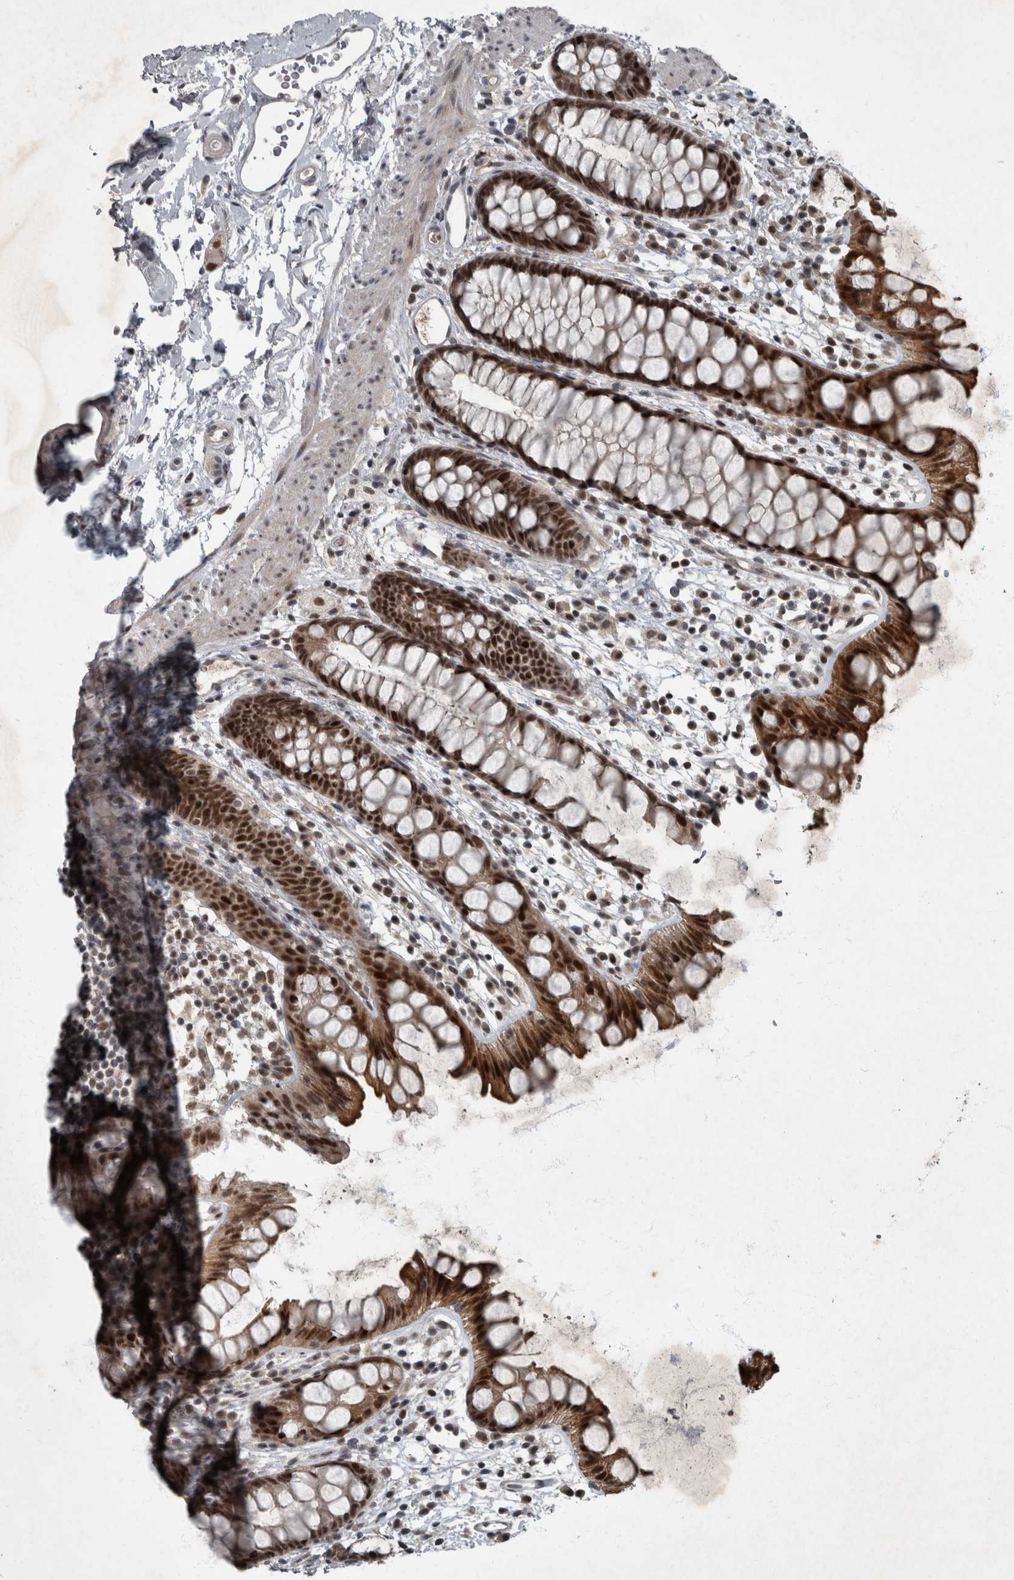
{"staining": {"intensity": "strong", "quantity": ">75%", "location": "cytoplasmic/membranous,nuclear"}, "tissue": "rectum", "cell_type": "Glandular cells", "image_type": "normal", "snomed": [{"axis": "morphology", "description": "Normal tissue, NOS"}, {"axis": "topography", "description": "Rectum"}], "caption": "IHC photomicrograph of normal human rectum stained for a protein (brown), which demonstrates high levels of strong cytoplasmic/membranous,nuclear positivity in about >75% of glandular cells.", "gene": "WDR33", "patient": {"sex": "female", "age": 65}}